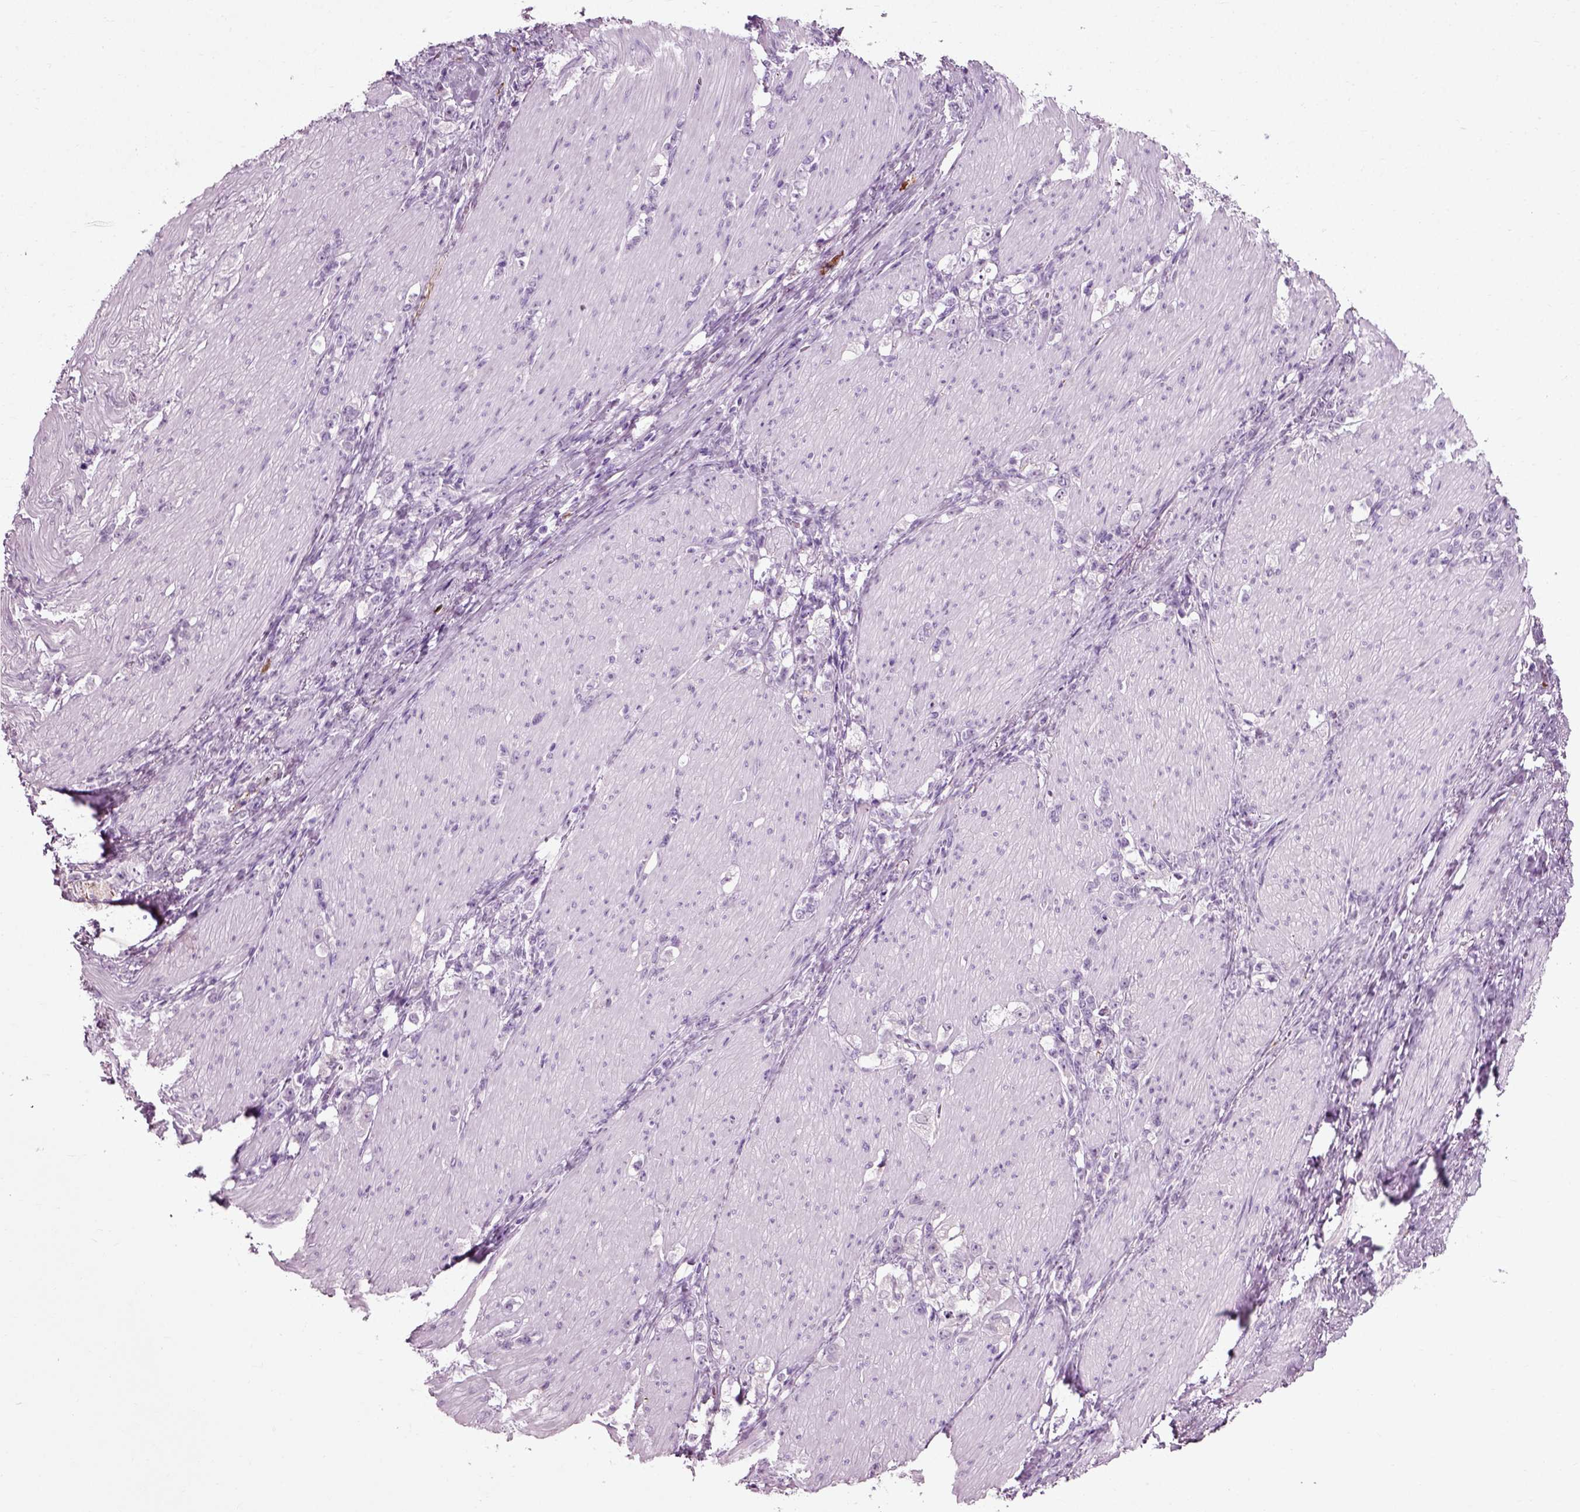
{"staining": {"intensity": "negative", "quantity": "none", "location": "none"}, "tissue": "stomach cancer", "cell_type": "Tumor cells", "image_type": "cancer", "snomed": [{"axis": "morphology", "description": "Adenocarcinoma, NOS"}, {"axis": "topography", "description": "Stomach, lower"}], "caption": "Tumor cells are negative for brown protein staining in stomach cancer.", "gene": "SLC26A8", "patient": {"sex": "male", "age": 88}}